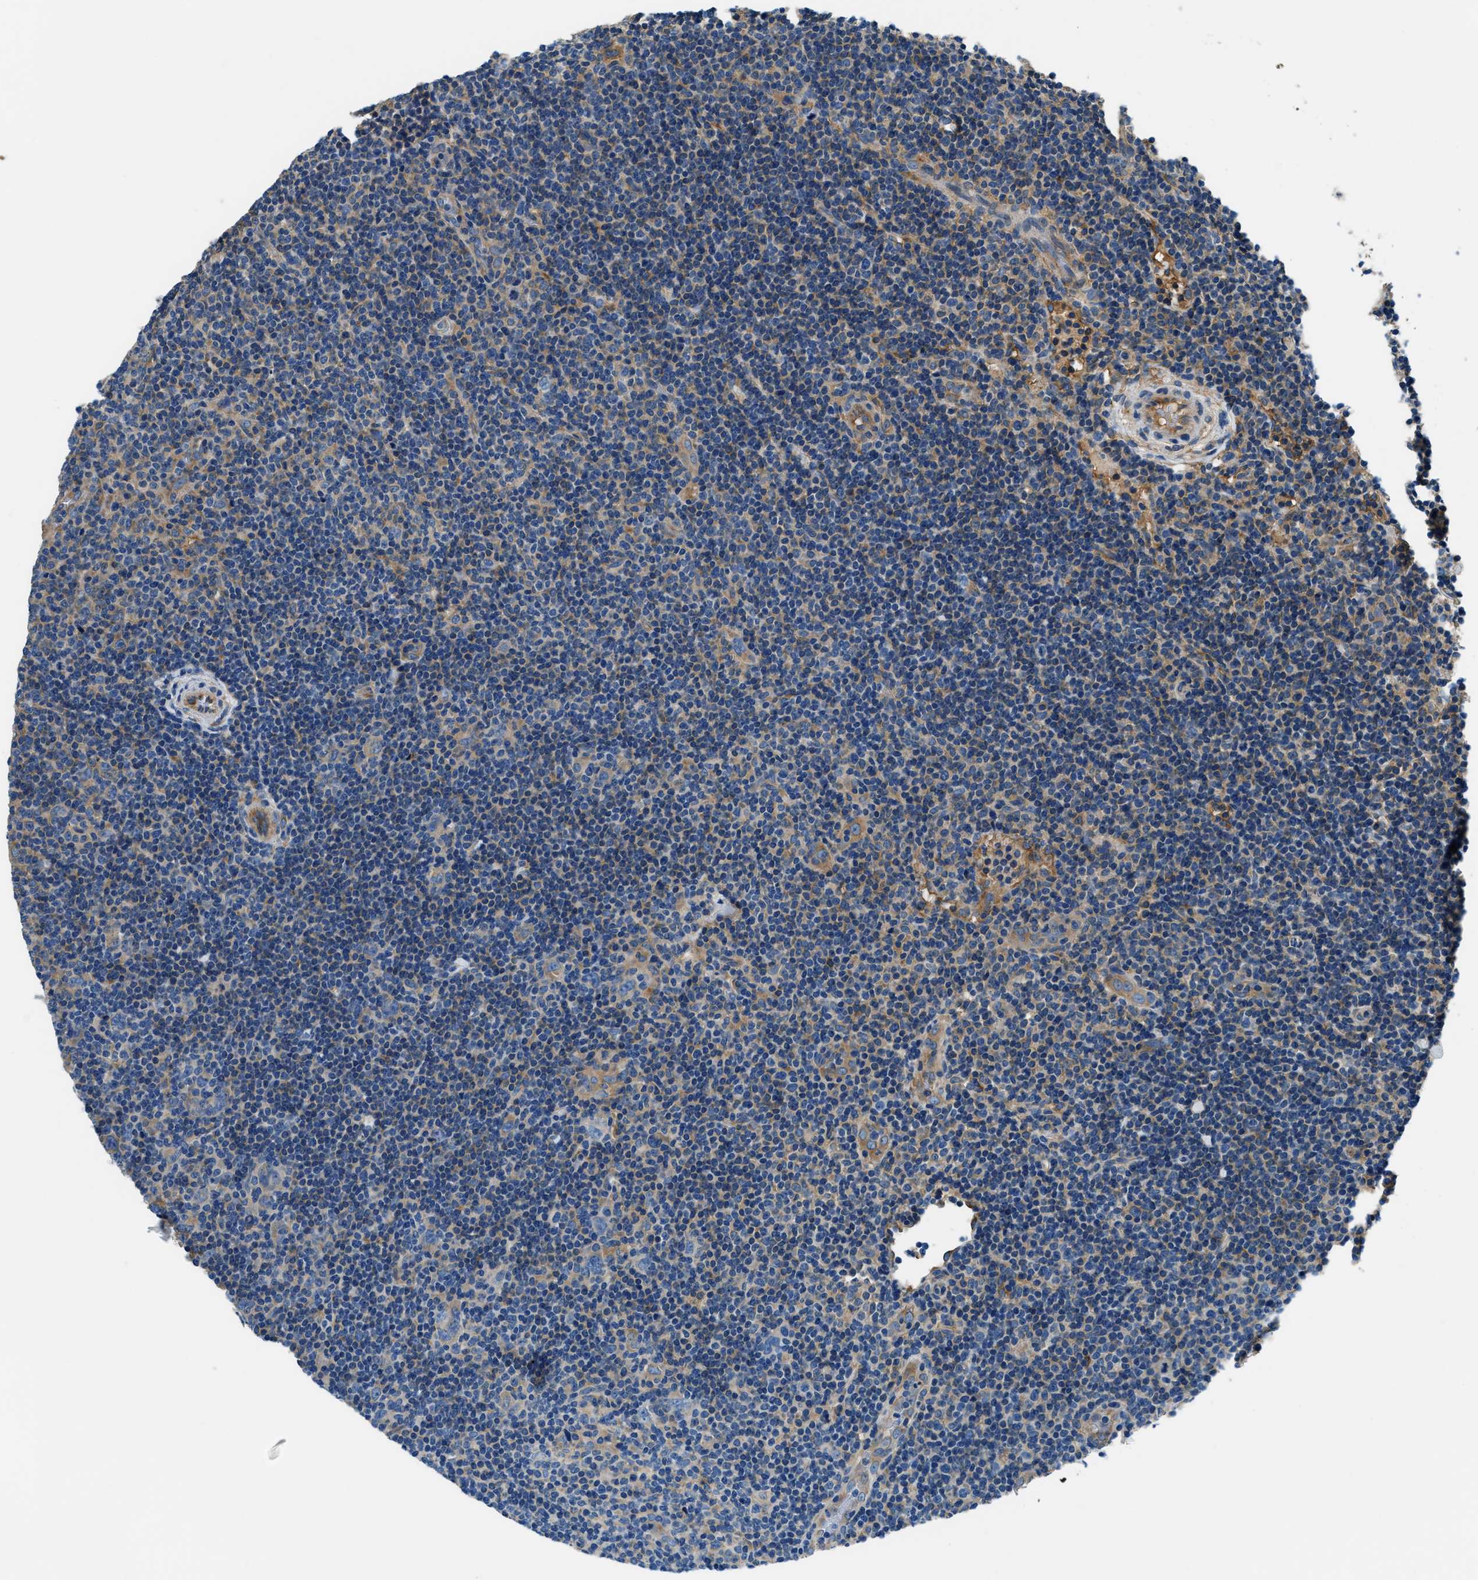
{"staining": {"intensity": "weak", "quantity": "25%-75%", "location": "cytoplasmic/membranous"}, "tissue": "lymphoma", "cell_type": "Tumor cells", "image_type": "cancer", "snomed": [{"axis": "morphology", "description": "Hodgkin's disease, NOS"}, {"axis": "topography", "description": "Lymph node"}], "caption": "IHC (DAB (3,3'-diaminobenzidine)) staining of human Hodgkin's disease displays weak cytoplasmic/membranous protein staining in about 25%-75% of tumor cells.", "gene": "EEA1", "patient": {"sex": "female", "age": 57}}